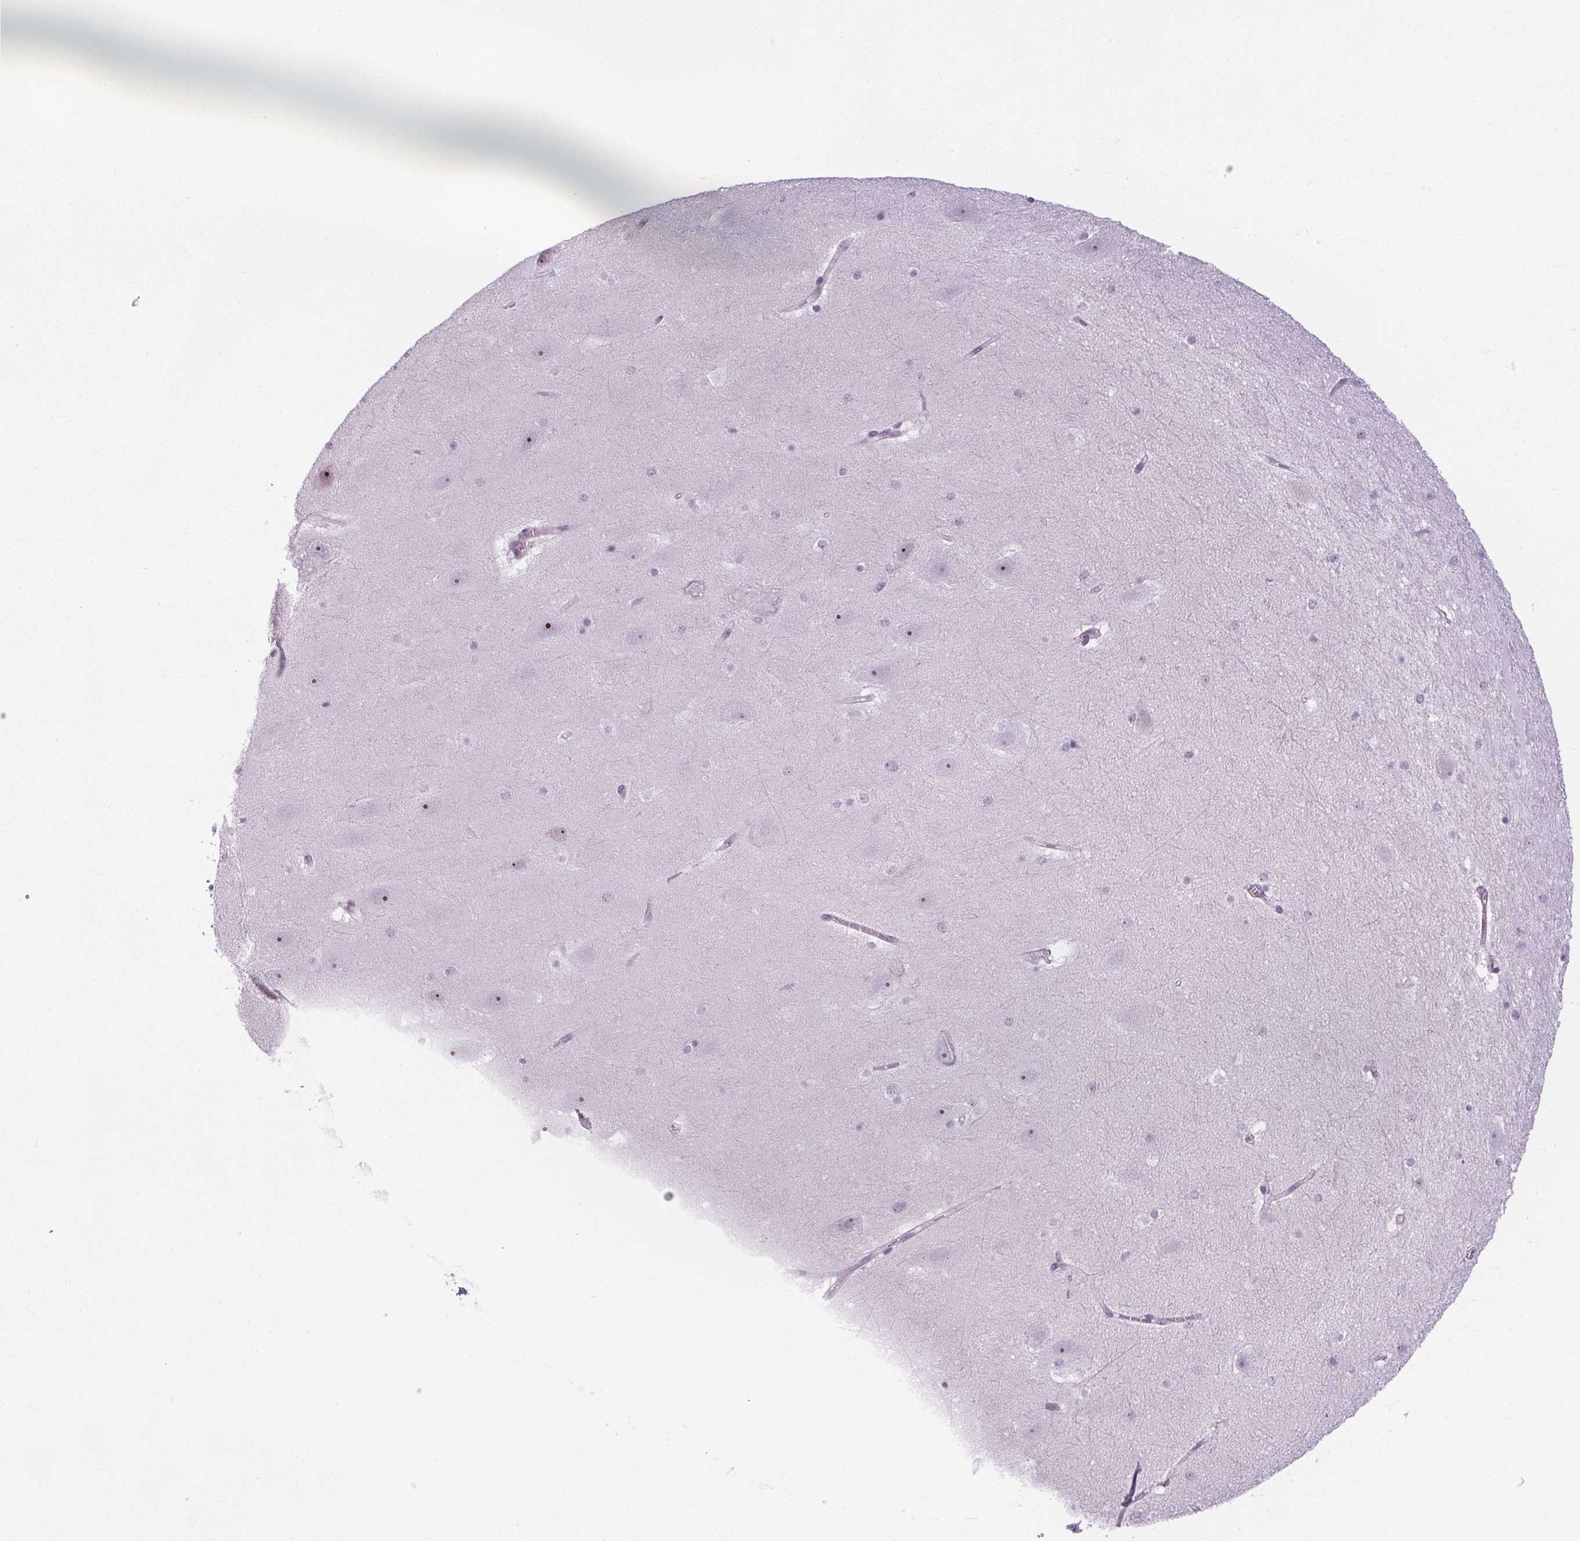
{"staining": {"intensity": "weak", "quantity": "<25%", "location": "nuclear"}, "tissue": "hippocampus", "cell_type": "Glial cells", "image_type": "normal", "snomed": [{"axis": "morphology", "description": "Normal tissue, NOS"}, {"axis": "topography", "description": "Hippocampus"}], "caption": "The micrograph demonstrates no staining of glial cells in normal hippocampus.", "gene": "NOLC1", "patient": {"sex": "male", "age": 45}}